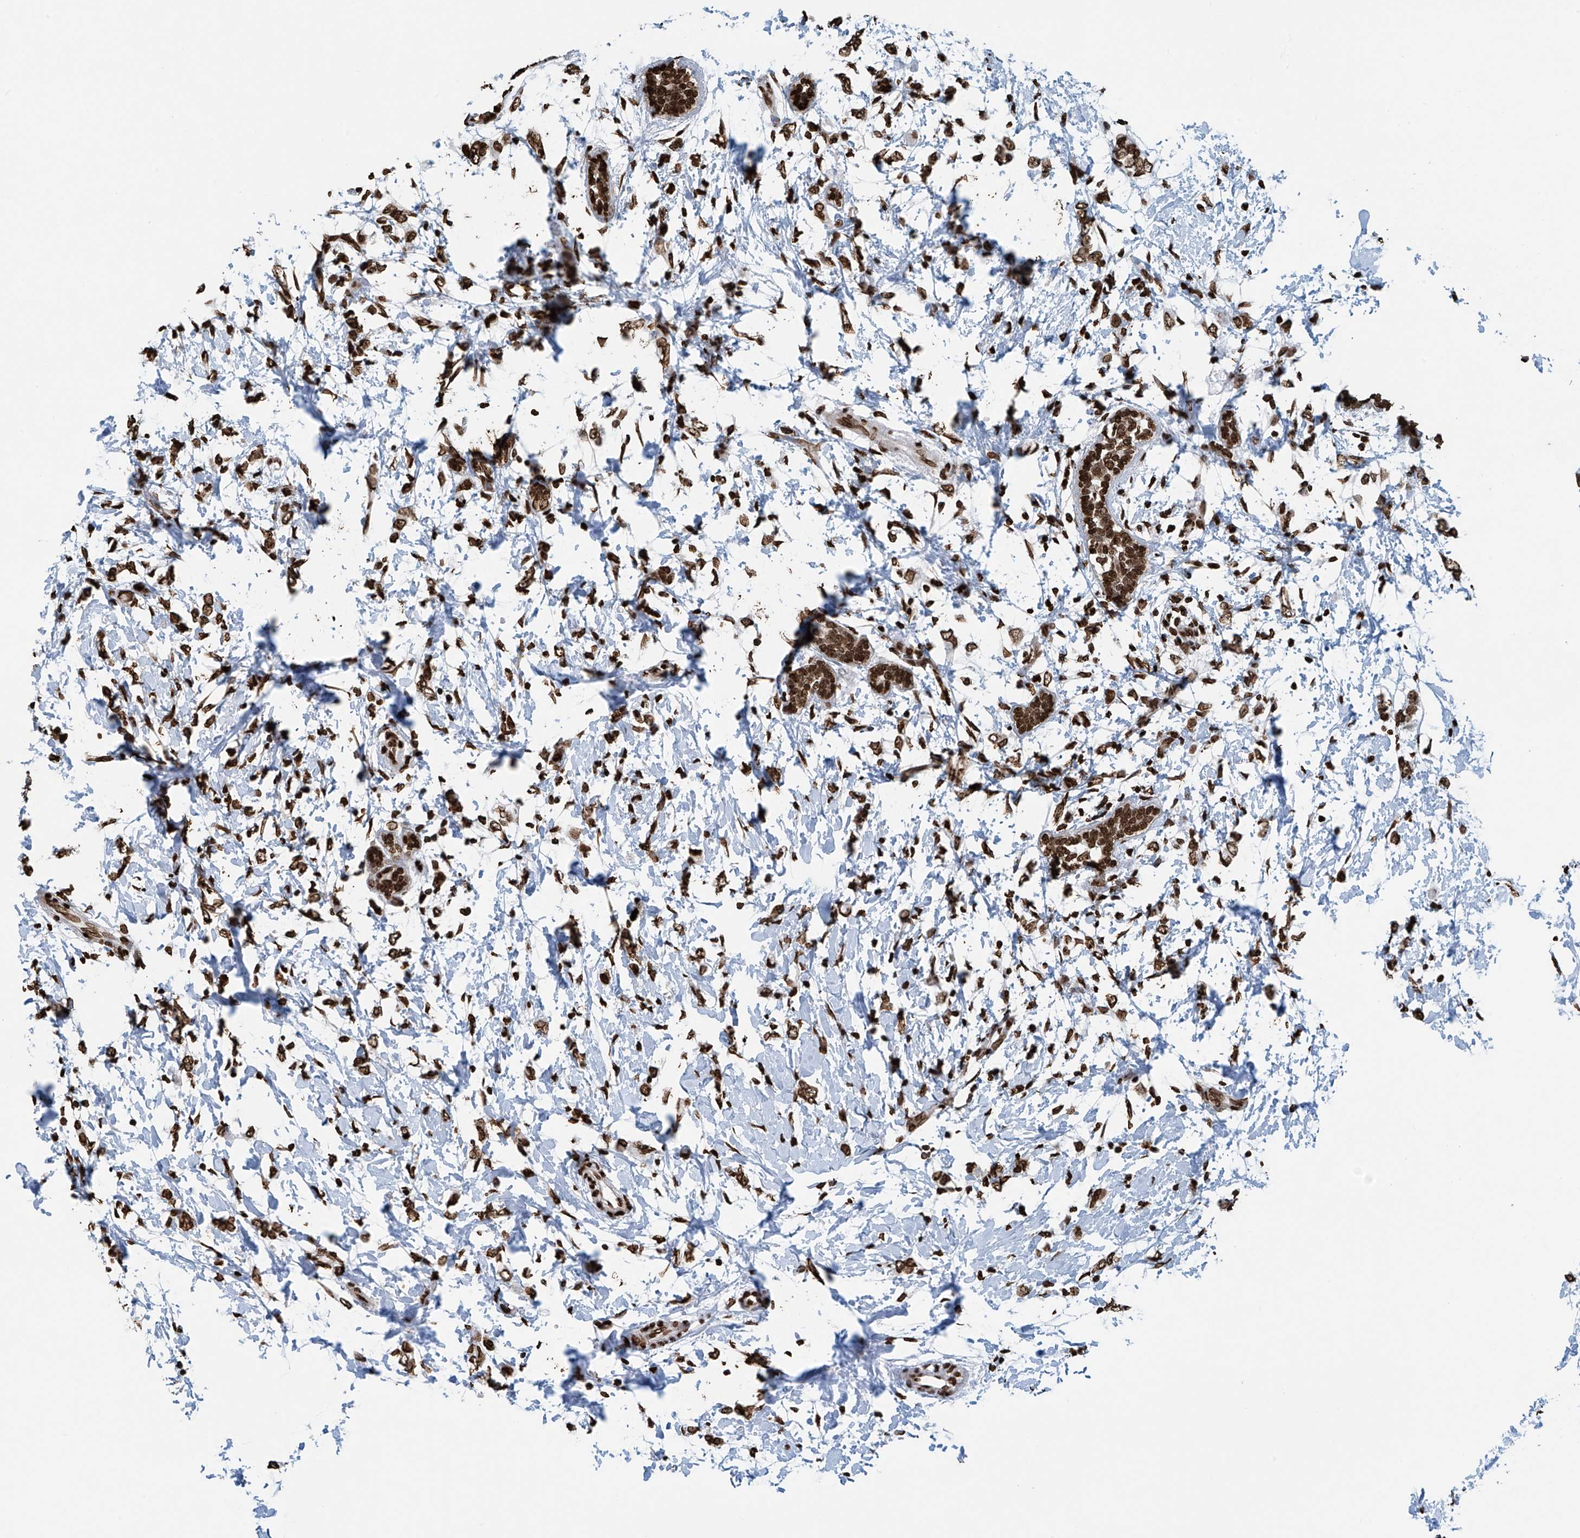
{"staining": {"intensity": "strong", "quantity": ">75%", "location": "nuclear"}, "tissue": "breast cancer", "cell_type": "Tumor cells", "image_type": "cancer", "snomed": [{"axis": "morphology", "description": "Normal tissue, NOS"}, {"axis": "morphology", "description": "Lobular carcinoma"}, {"axis": "topography", "description": "Breast"}], "caption": "Immunohistochemical staining of human breast cancer shows high levels of strong nuclear staining in about >75% of tumor cells.", "gene": "DPPA2", "patient": {"sex": "female", "age": 47}}